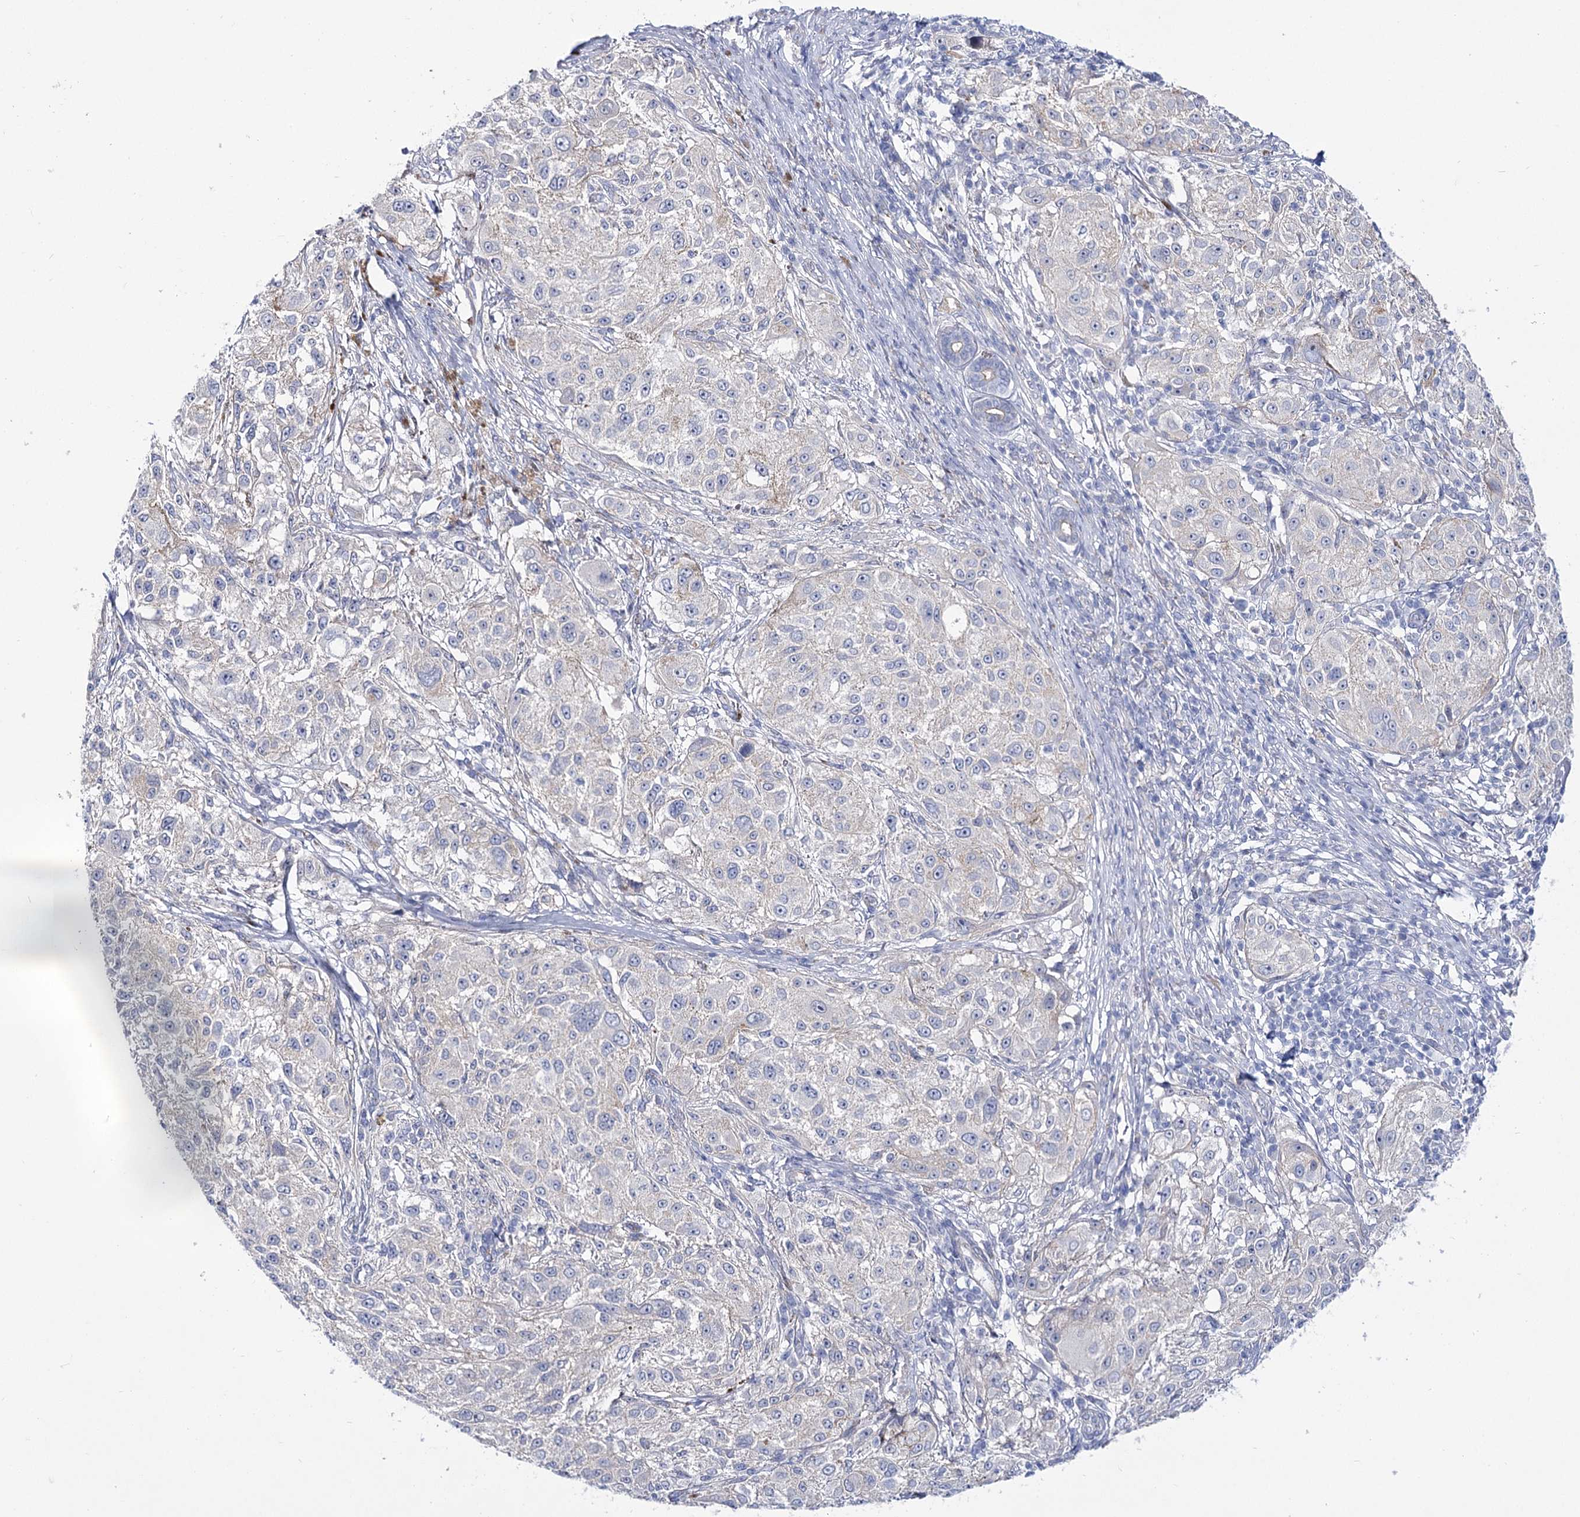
{"staining": {"intensity": "negative", "quantity": "none", "location": "none"}, "tissue": "melanoma", "cell_type": "Tumor cells", "image_type": "cancer", "snomed": [{"axis": "morphology", "description": "Necrosis, NOS"}, {"axis": "morphology", "description": "Malignant melanoma, NOS"}, {"axis": "topography", "description": "Skin"}], "caption": "Immunohistochemistry micrograph of malignant melanoma stained for a protein (brown), which displays no positivity in tumor cells. (DAB (3,3'-diaminobenzidine) IHC visualized using brightfield microscopy, high magnification).", "gene": "NRAP", "patient": {"sex": "female", "age": 87}}